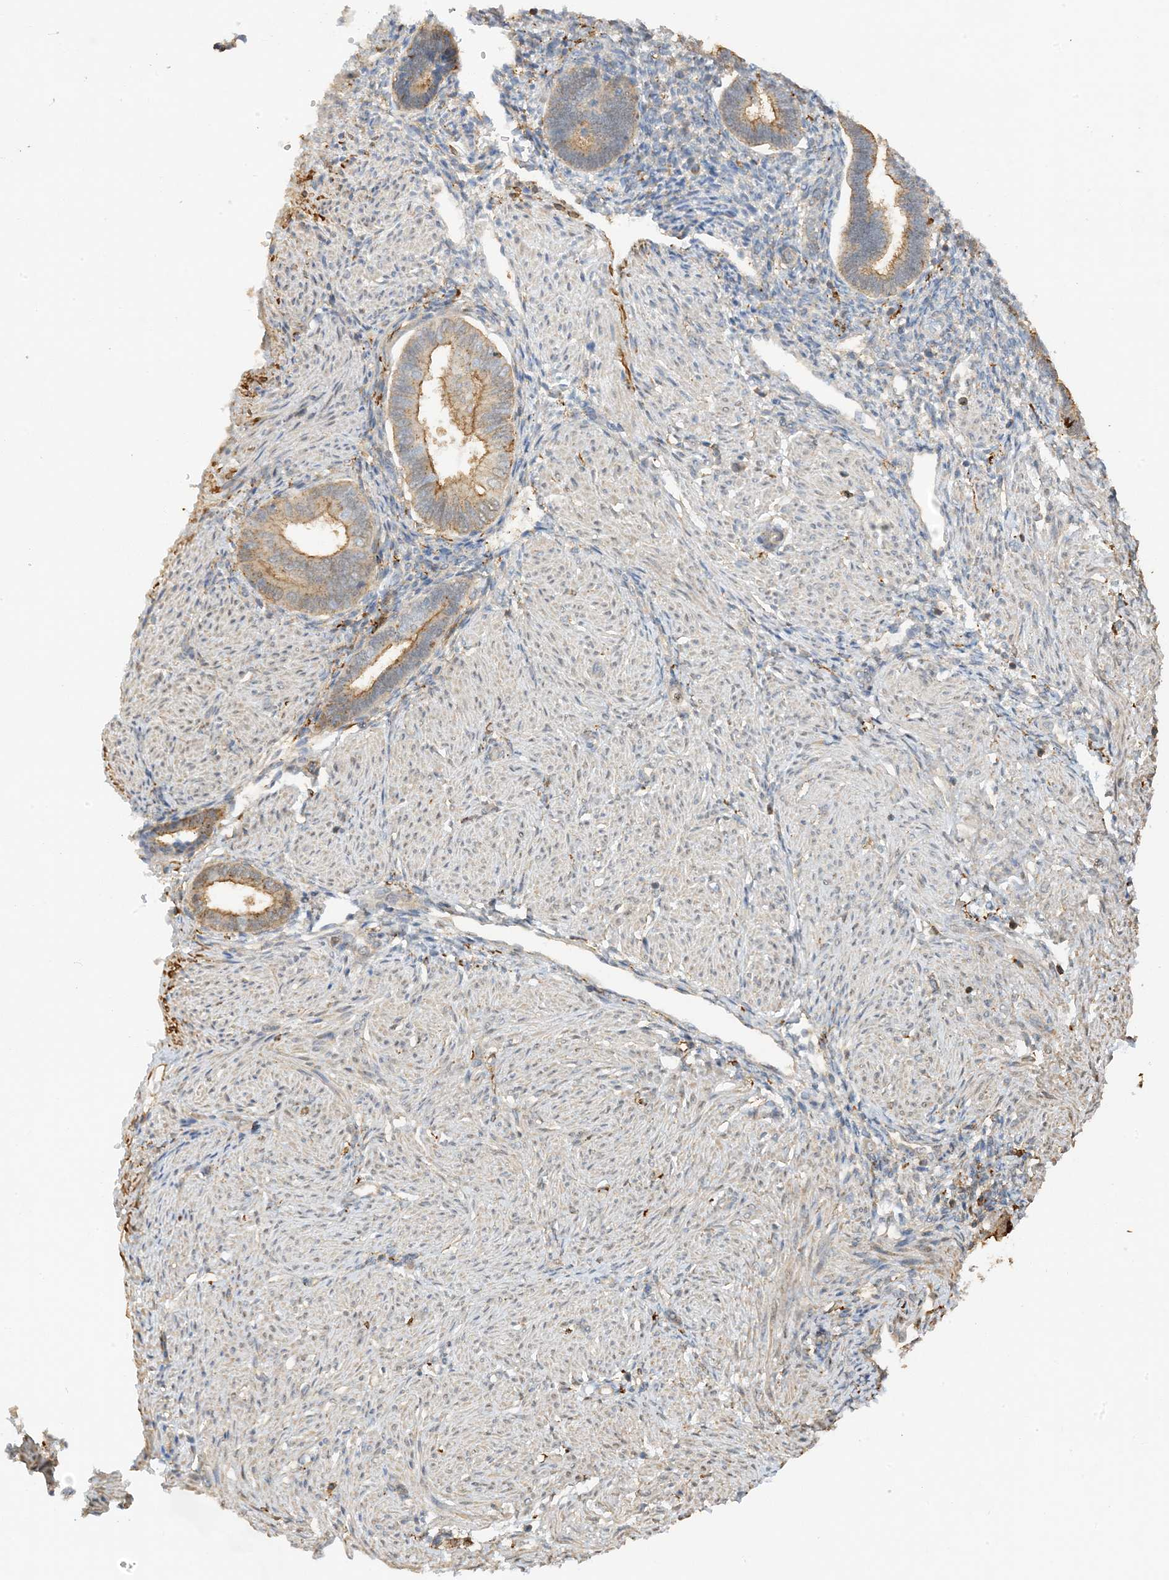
{"staining": {"intensity": "negative", "quantity": "none", "location": "none"}, "tissue": "endometrium", "cell_type": "Cells in endometrial stroma", "image_type": "normal", "snomed": [{"axis": "morphology", "description": "Normal tissue, NOS"}, {"axis": "topography", "description": "Endometrium"}], "caption": "Cells in endometrial stroma are negative for brown protein staining in normal endometrium. Brightfield microscopy of immunohistochemistry (IHC) stained with DAB (3,3'-diaminobenzidine) (brown) and hematoxylin (blue), captured at high magnification.", "gene": "PHACTR2", "patient": {"sex": "female", "age": 53}}